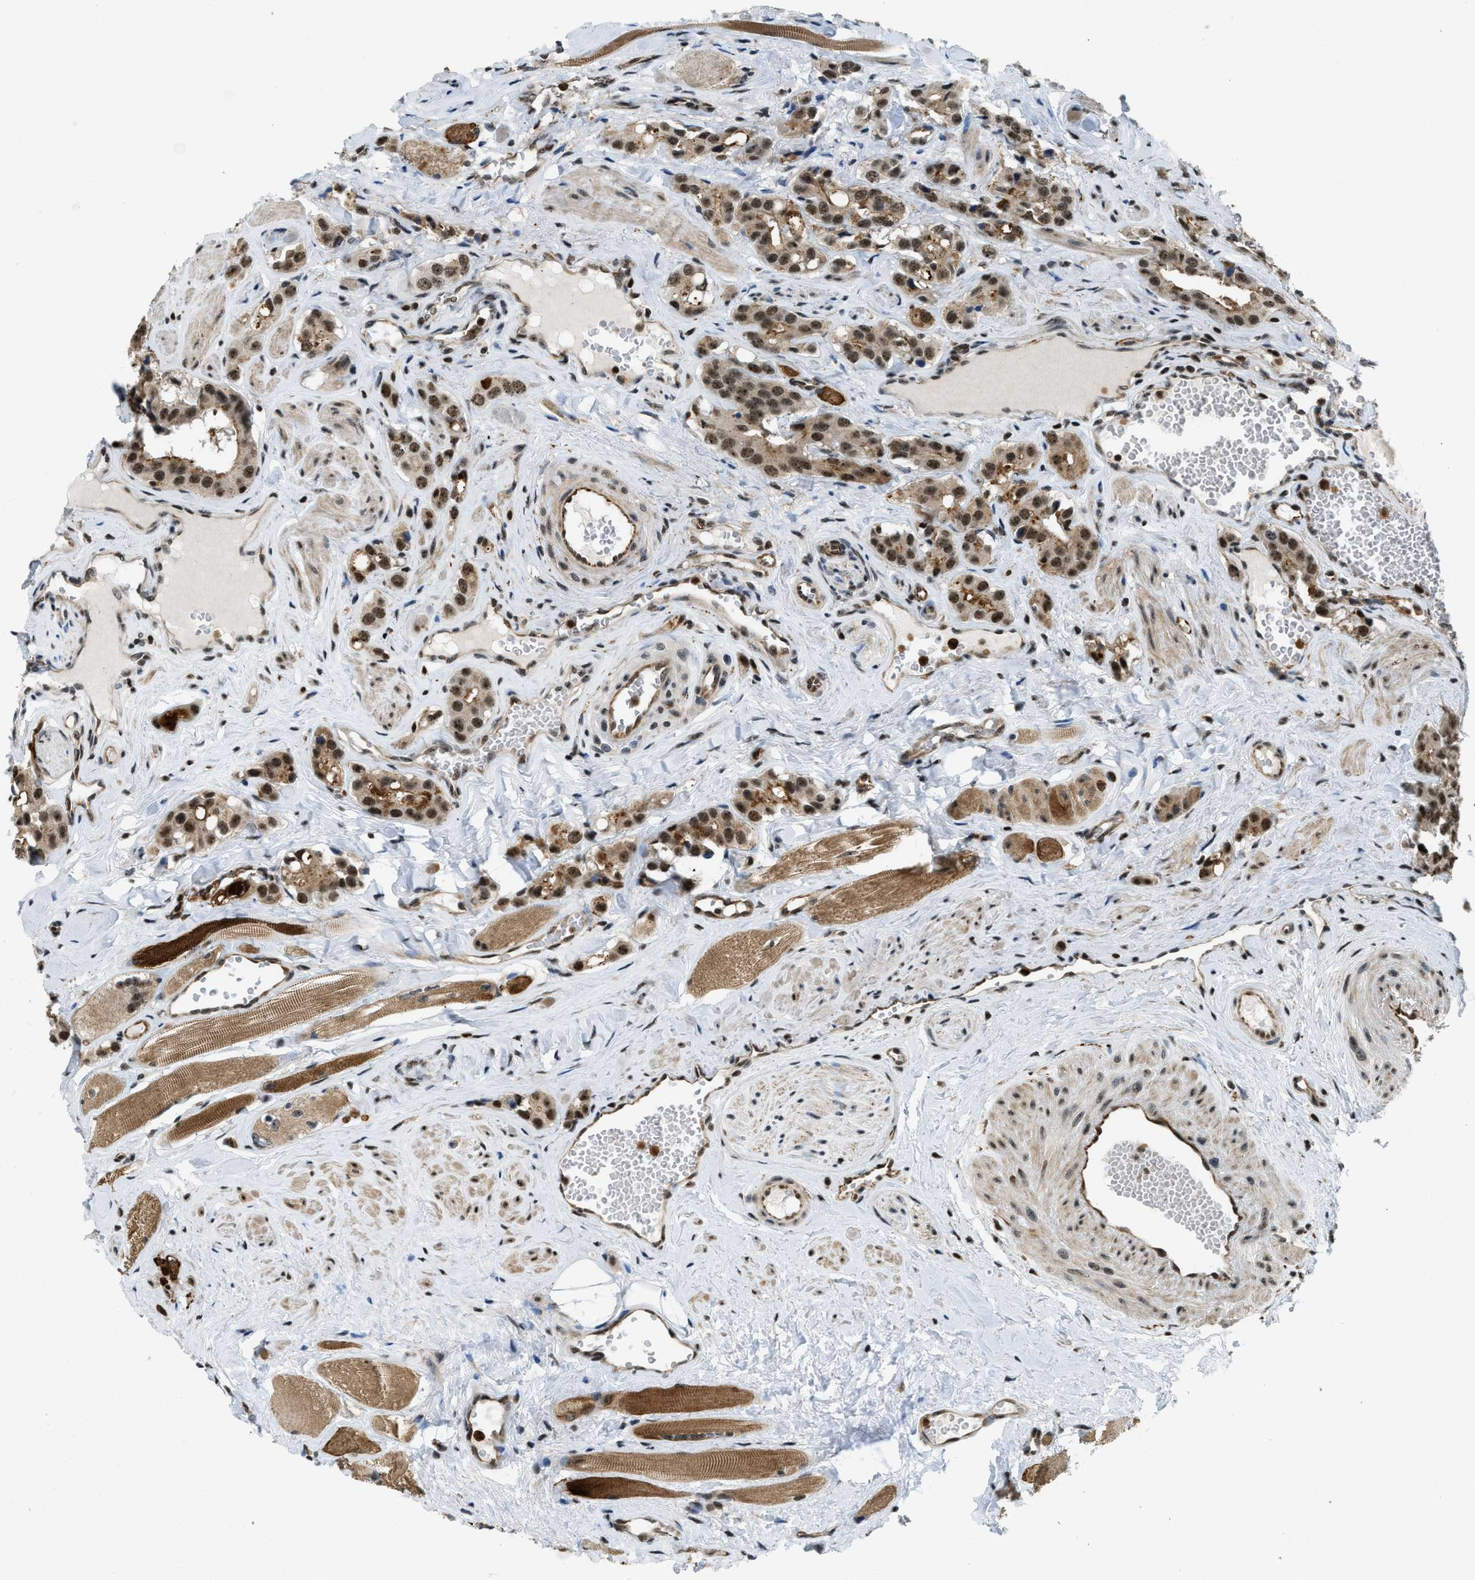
{"staining": {"intensity": "moderate", "quantity": ">75%", "location": "nuclear"}, "tissue": "prostate cancer", "cell_type": "Tumor cells", "image_type": "cancer", "snomed": [{"axis": "morphology", "description": "Adenocarcinoma, High grade"}, {"axis": "topography", "description": "Prostate"}], "caption": "There is medium levels of moderate nuclear positivity in tumor cells of prostate cancer, as demonstrated by immunohistochemical staining (brown color).", "gene": "E2F1", "patient": {"sex": "male", "age": 52}}